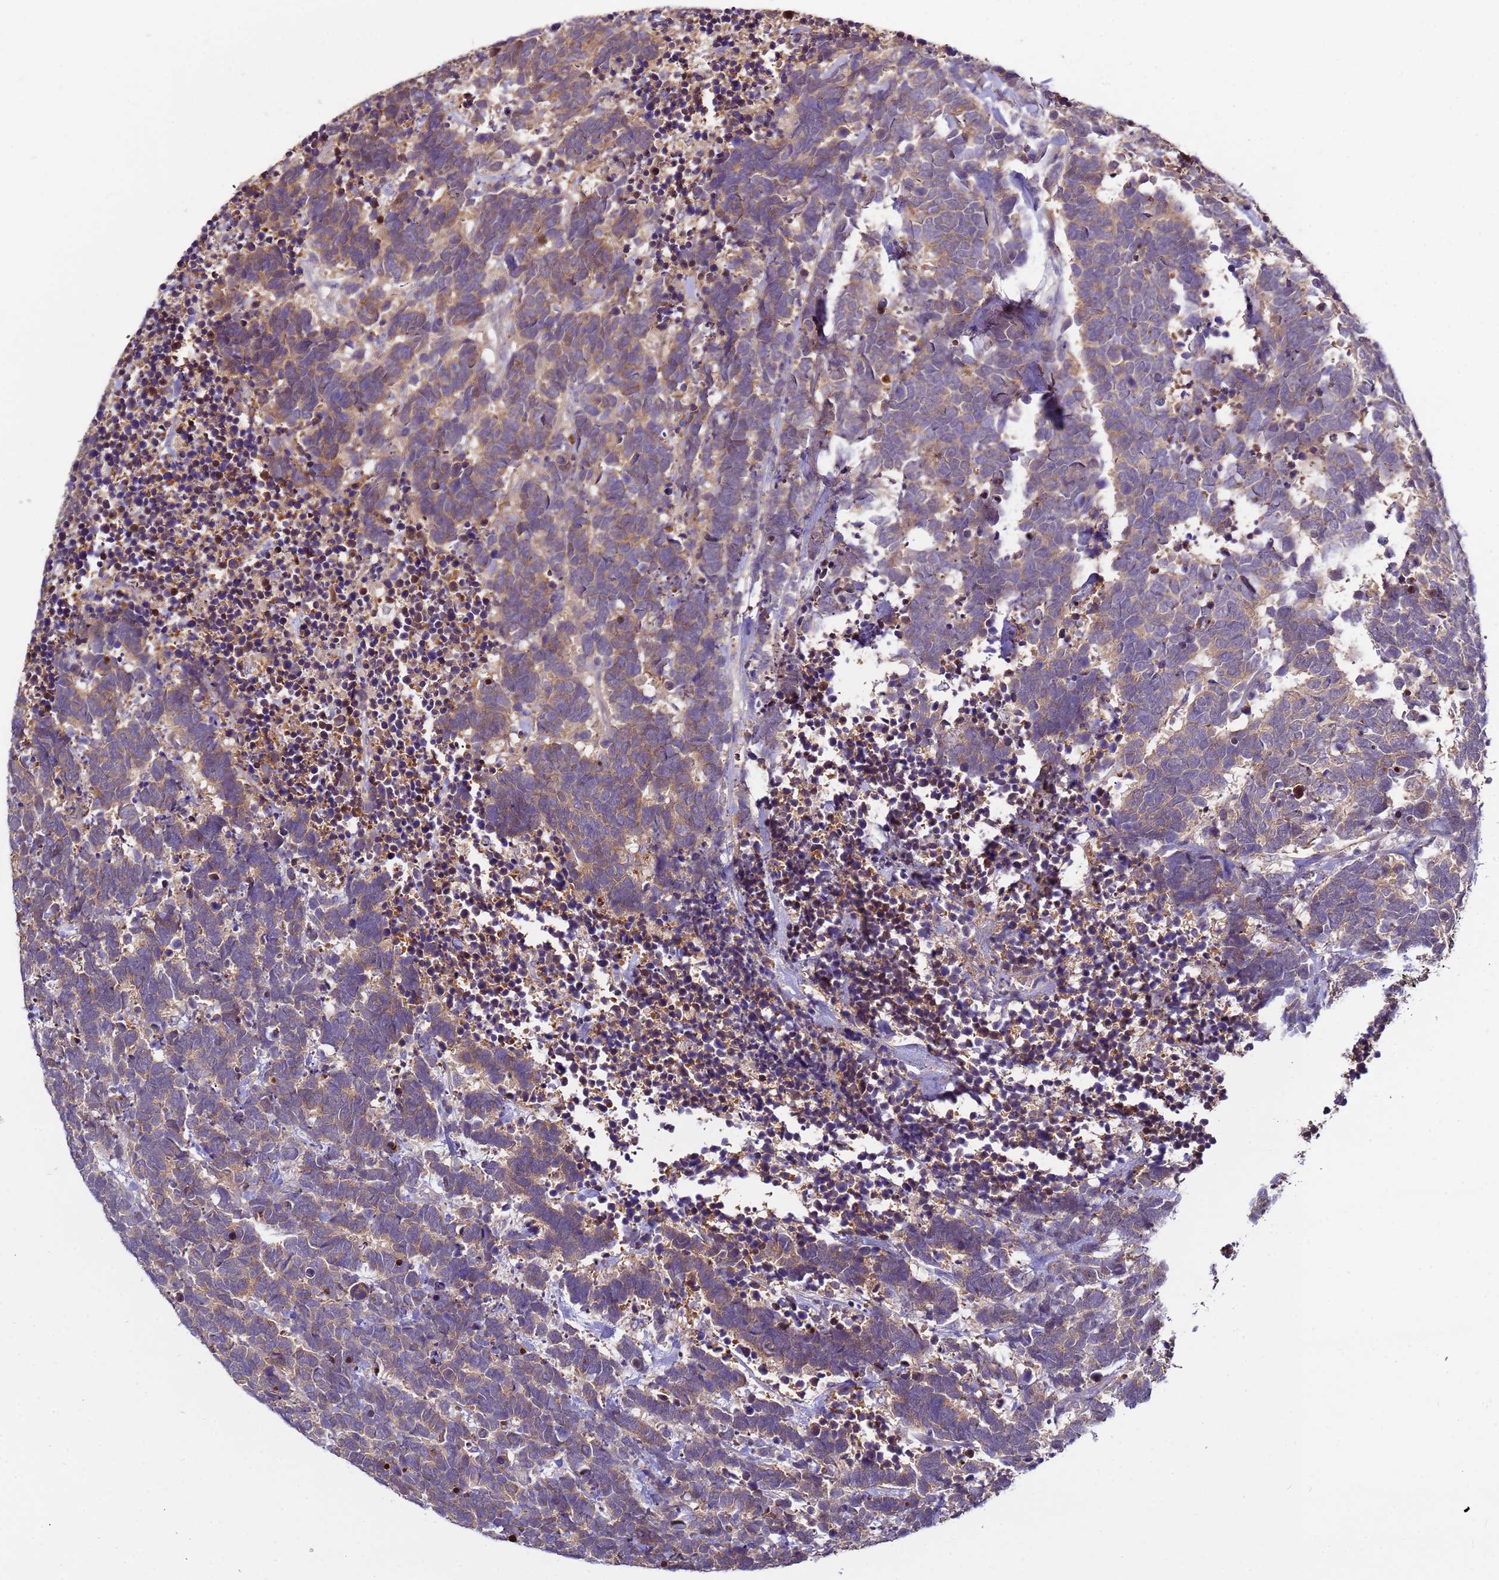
{"staining": {"intensity": "weak", "quantity": ">75%", "location": "cytoplasmic/membranous"}, "tissue": "carcinoid", "cell_type": "Tumor cells", "image_type": "cancer", "snomed": [{"axis": "morphology", "description": "Carcinoma, NOS"}, {"axis": "morphology", "description": "Carcinoid, malignant, NOS"}, {"axis": "topography", "description": "Urinary bladder"}], "caption": "High-magnification brightfield microscopy of carcinoid stained with DAB (3,3'-diaminobenzidine) (brown) and counterstained with hematoxylin (blue). tumor cells exhibit weak cytoplasmic/membranous expression is present in approximately>75% of cells. Using DAB (brown) and hematoxylin (blue) stains, captured at high magnification using brightfield microscopy.", "gene": "NAXE", "patient": {"sex": "male", "age": 57}}